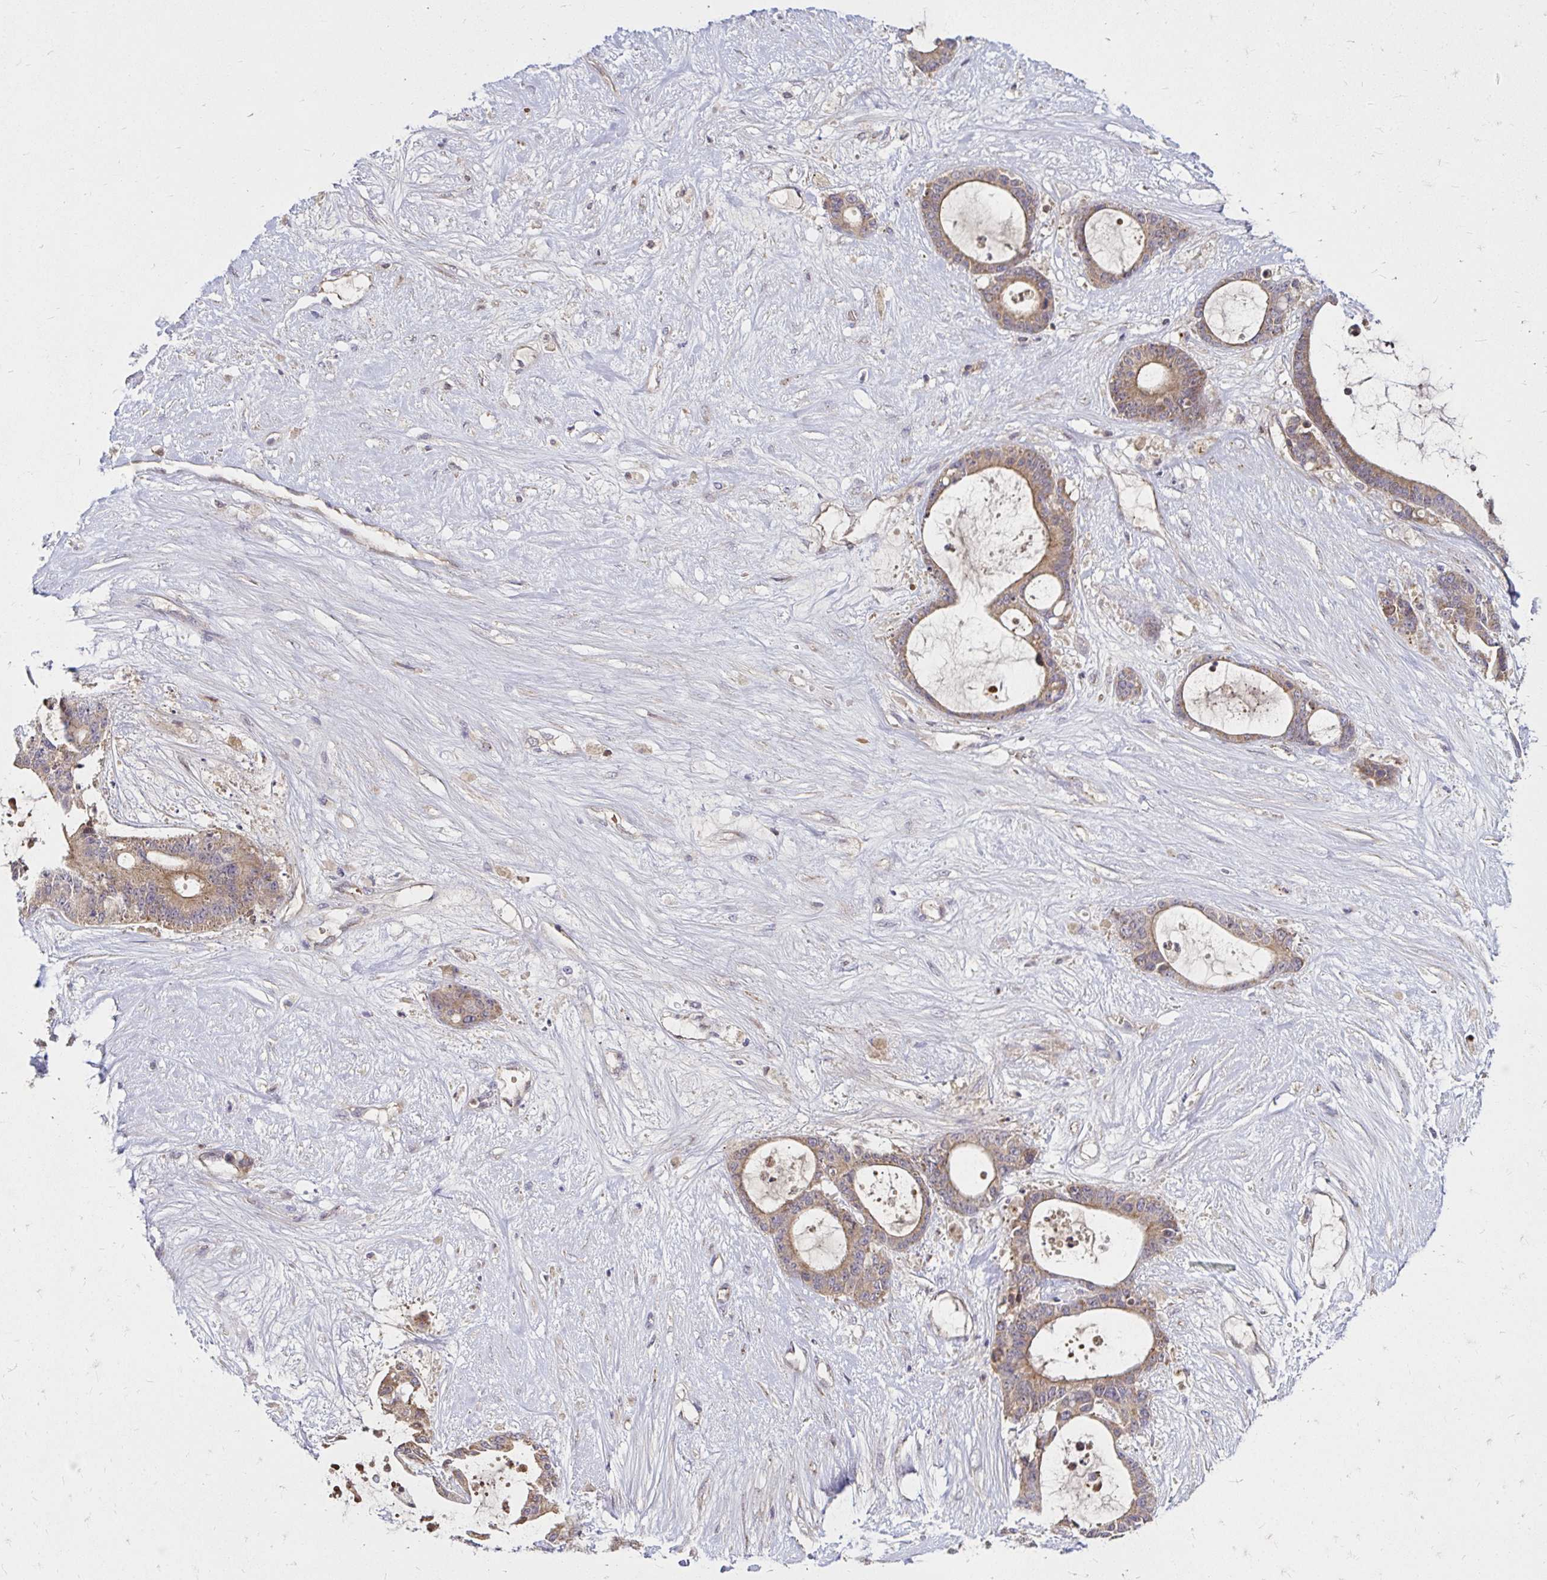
{"staining": {"intensity": "moderate", "quantity": ">75%", "location": "cytoplasmic/membranous"}, "tissue": "liver cancer", "cell_type": "Tumor cells", "image_type": "cancer", "snomed": [{"axis": "morphology", "description": "Normal tissue, NOS"}, {"axis": "morphology", "description": "Cholangiocarcinoma"}, {"axis": "topography", "description": "Liver"}, {"axis": "topography", "description": "Peripheral nerve tissue"}], "caption": "Immunohistochemical staining of human liver cholangiocarcinoma shows medium levels of moderate cytoplasmic/membranous positivity in approximately >75% of tumor cells.", "gene": "ARHGEF37", "patient": {"sex": "female", "age": 73}}